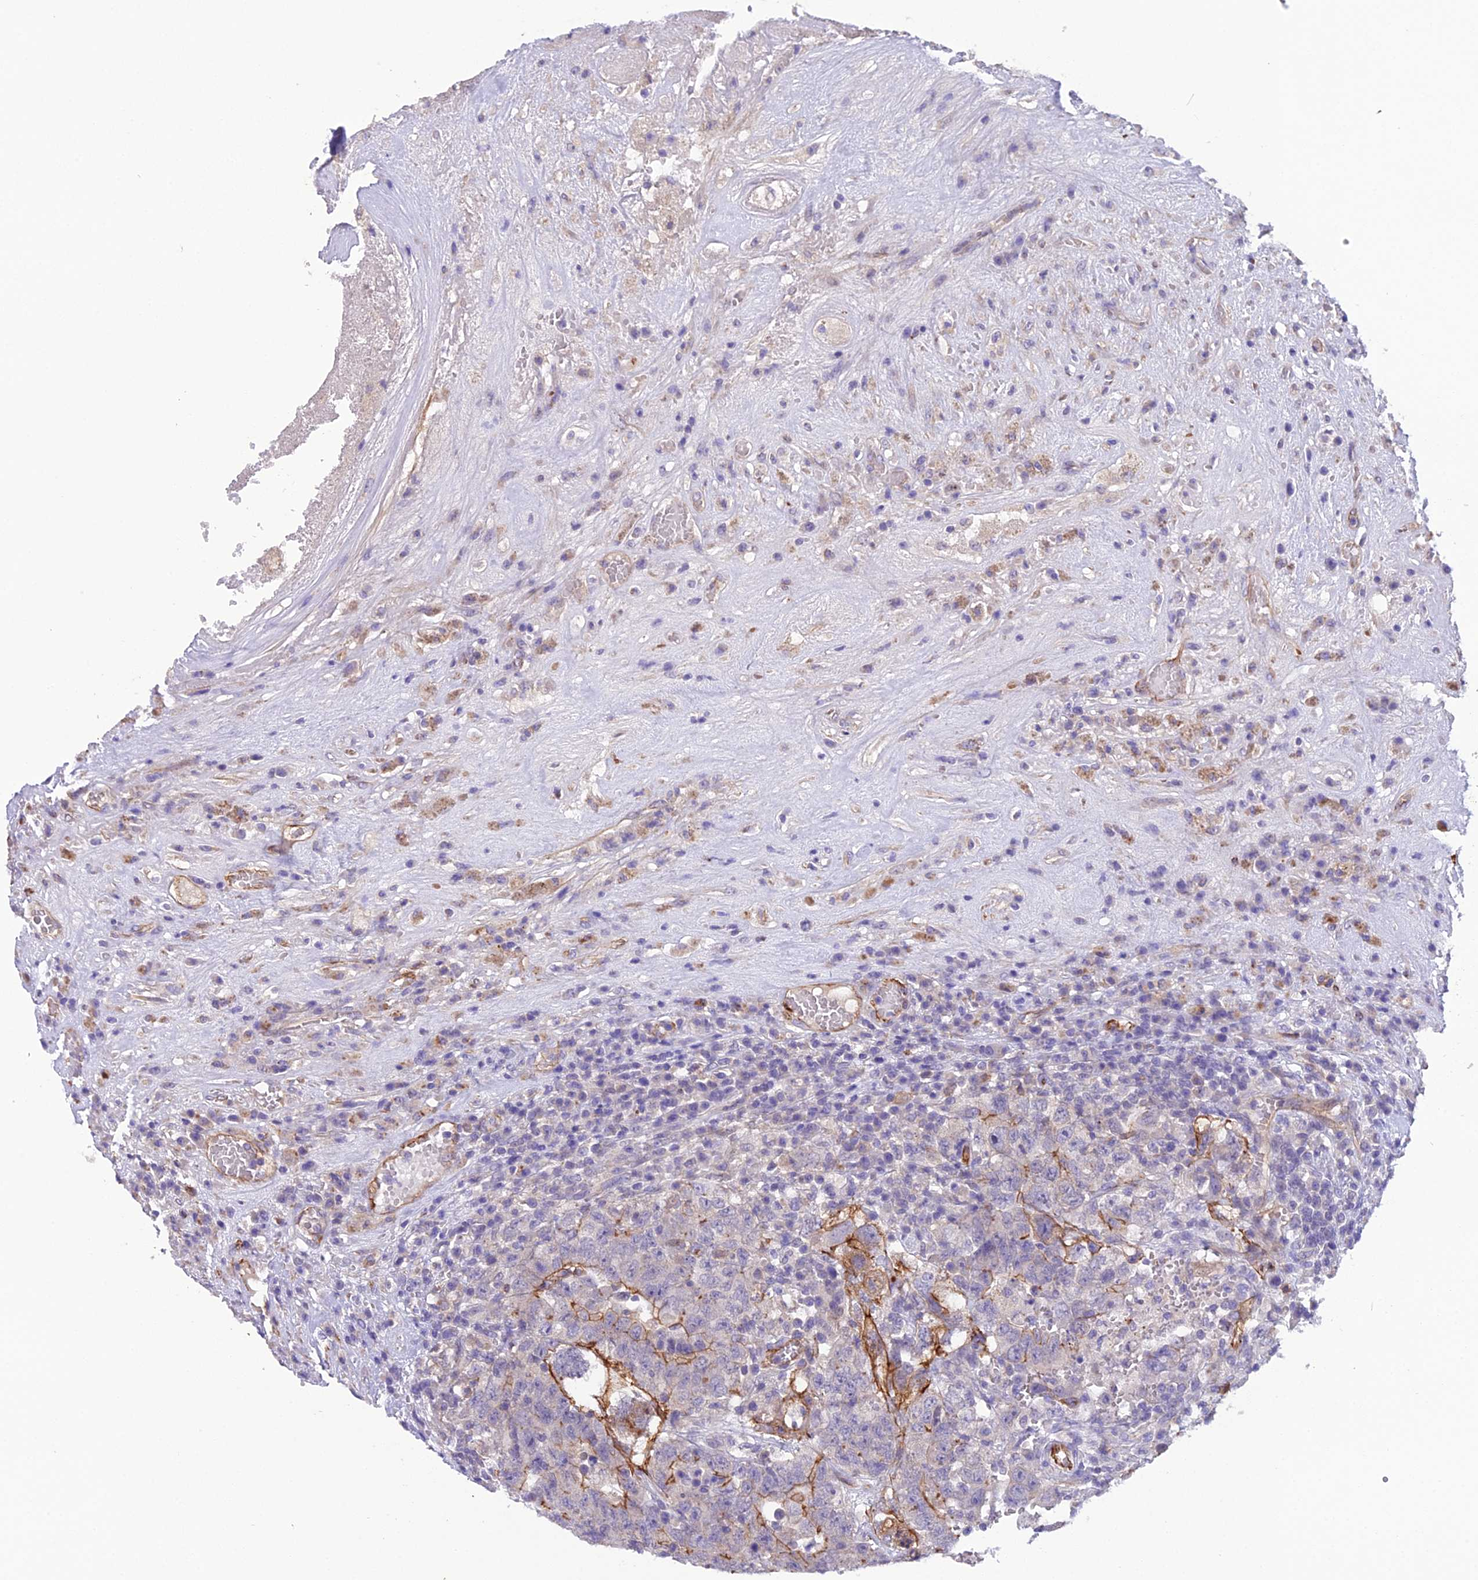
{"staining": {"intensity": "moderate", "quantity": "<25%", "location": "cytoplasmic/membranous"}, "tissue": "testis cancer", "cell_type": "Tumor cells", "image_type": "cancer", "snomed": [{"axis": "morphology", "description": "Carcinoma, Embryonal, NOS"}, {"axis": "topography", "description": "Testis"}], "caption": "Testis embryonal carcinoma stained for a protein exhibits moderate cytoplasmic/membranous positivity in tumor cells.", "gene": "CFAP47", "patient": {"sex": "male", "age": 26}}